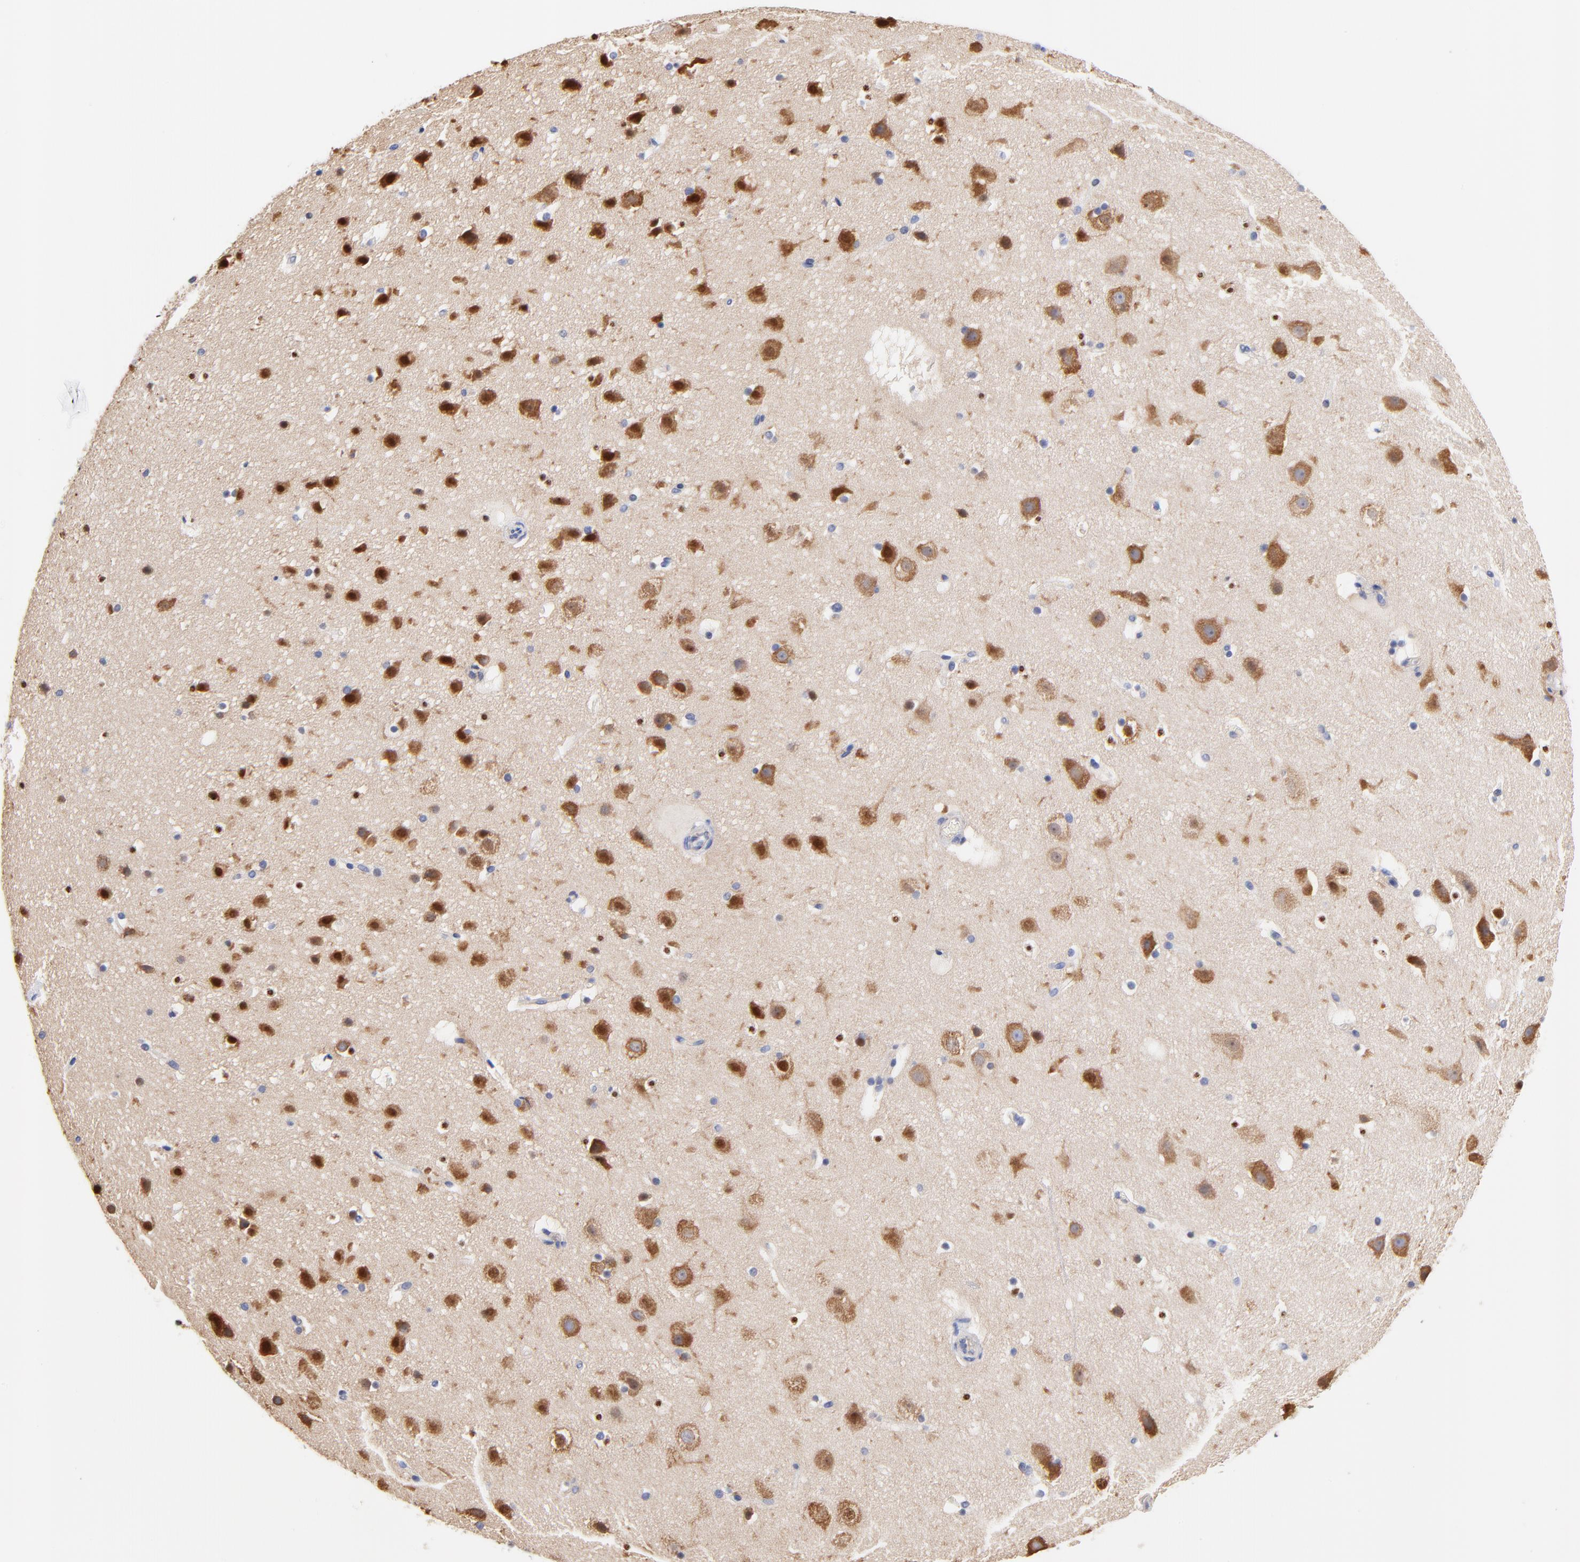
{"staining": {"intensity": "negative", "quantity": "none", "location": "none"}, "tissue": "cerebral cortex", "cell_type": "Endothelial cells", "image_type": "normal", "snomed": [{"axis": "morphology", "description": "Normal tissue, NOS"}, {"axis": "topography", "description": "Cerebral cortex"}], "caption": "Endothelial cells show no significant protein expression in normal cerebral cortex. (DAB (3,3'-diaminobenzidine) IHC, high magnification).", "gene": "HS3ST1", "patient": {"sex": "male", "age": 45}}